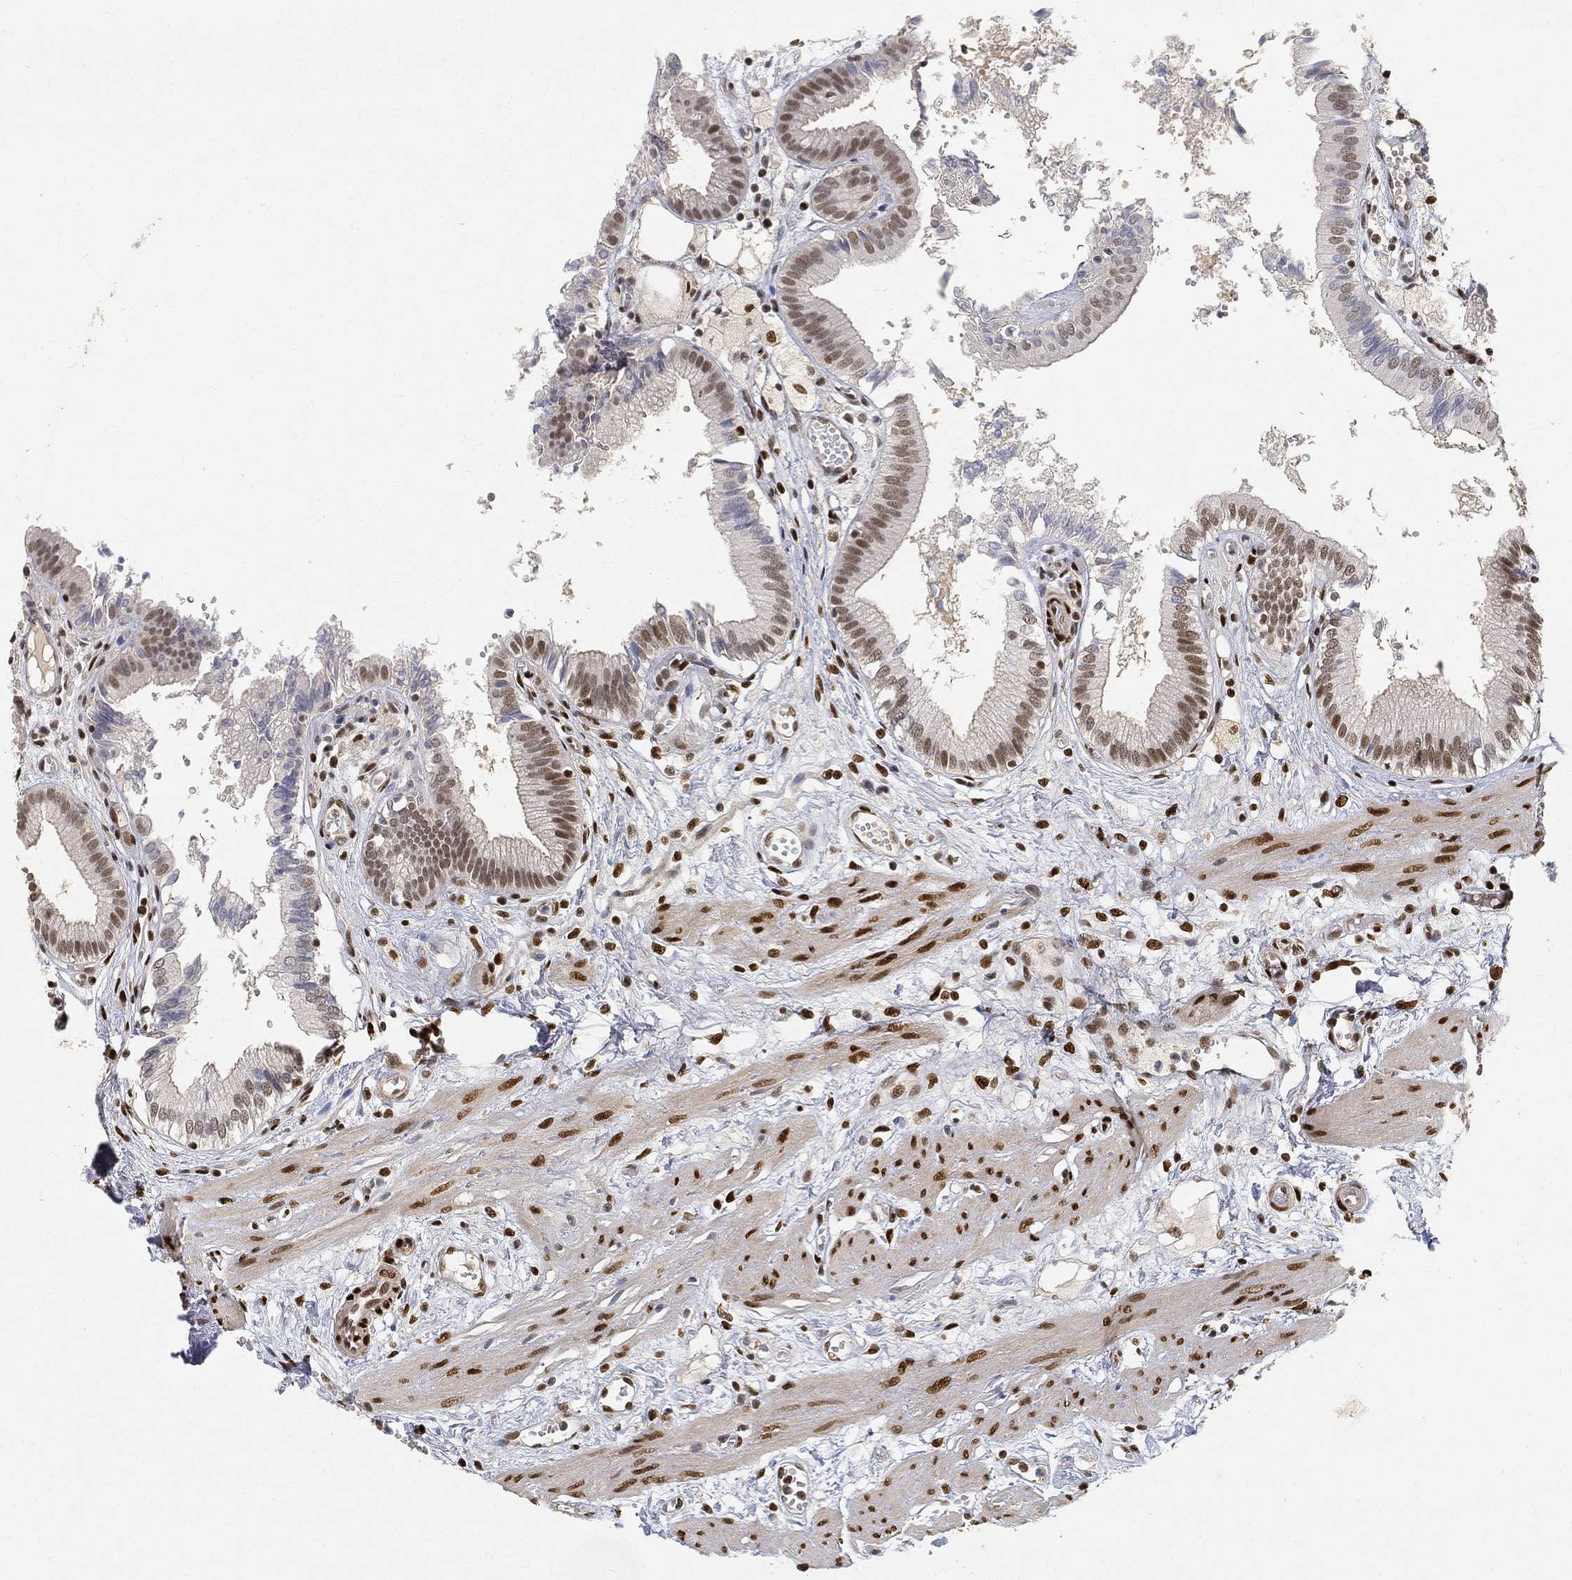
{"staining": {"intensity": "weak", "quantity": "25%-75%", "location": "nuclear"}, "tissue": "gallbladder", "cell_type": "Glandular cells", "image_type": "normal", "snomed": [{"axis": "morphology", "description": "Normal tissue, NOS"}, {"axis": "topography", "description": "Gallbladder"}], "caption": "IHC staining of unremarkable gallbladder, which shows low levels of weak nuclear expression in approximately 25%-75% of glandular cells indicating weak nuclear protein expression. The staining was performed using DAB (brown) for protein detection and nuclei were counterstained in hematoxylin (blue).", "gene": "CRTC3", "patient": {"sex": "female", "age": 24}}